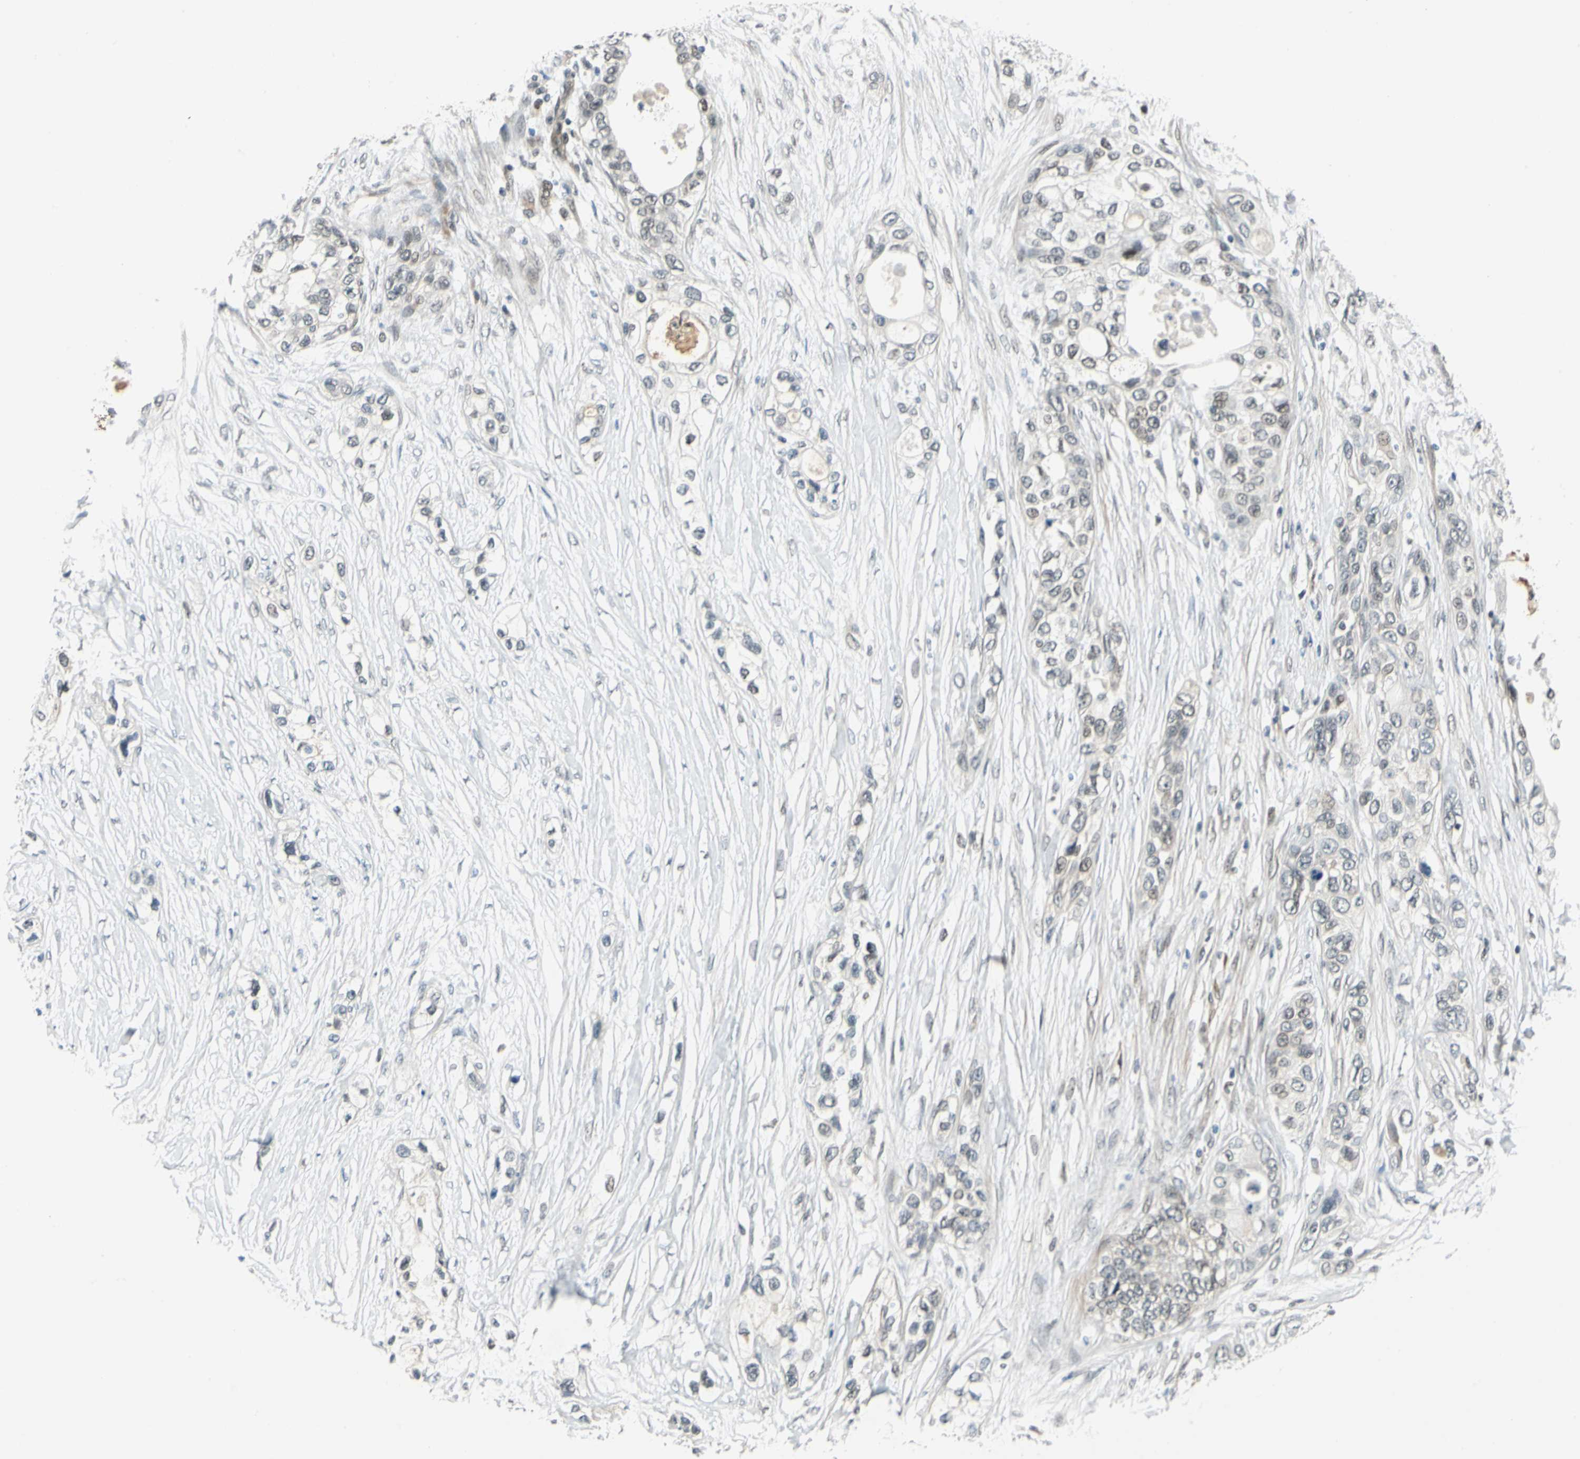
{"staining": {"intensity": "weak", "quantity": "25%-75%", "location": "cytoplasmic/membranous,nuclear"}, "tissue": "pancreatic cancer", "cell_type": "Tumor cells", "image_type": "cancer", "snomed": [{"axis": "morphology", "description": "Adenocarcinoma, NOS"}, {"axis": "topography", "description": "Pancreas"}], "caption": "Weak cytoplasmic/membranous and nuclear positivity for a protein is identified in approximately 25%-75% of tumor cells of pancreatic cancer using IHC.", "gene": "POGZ", "patient": {"sex": "female", "age": 70}}